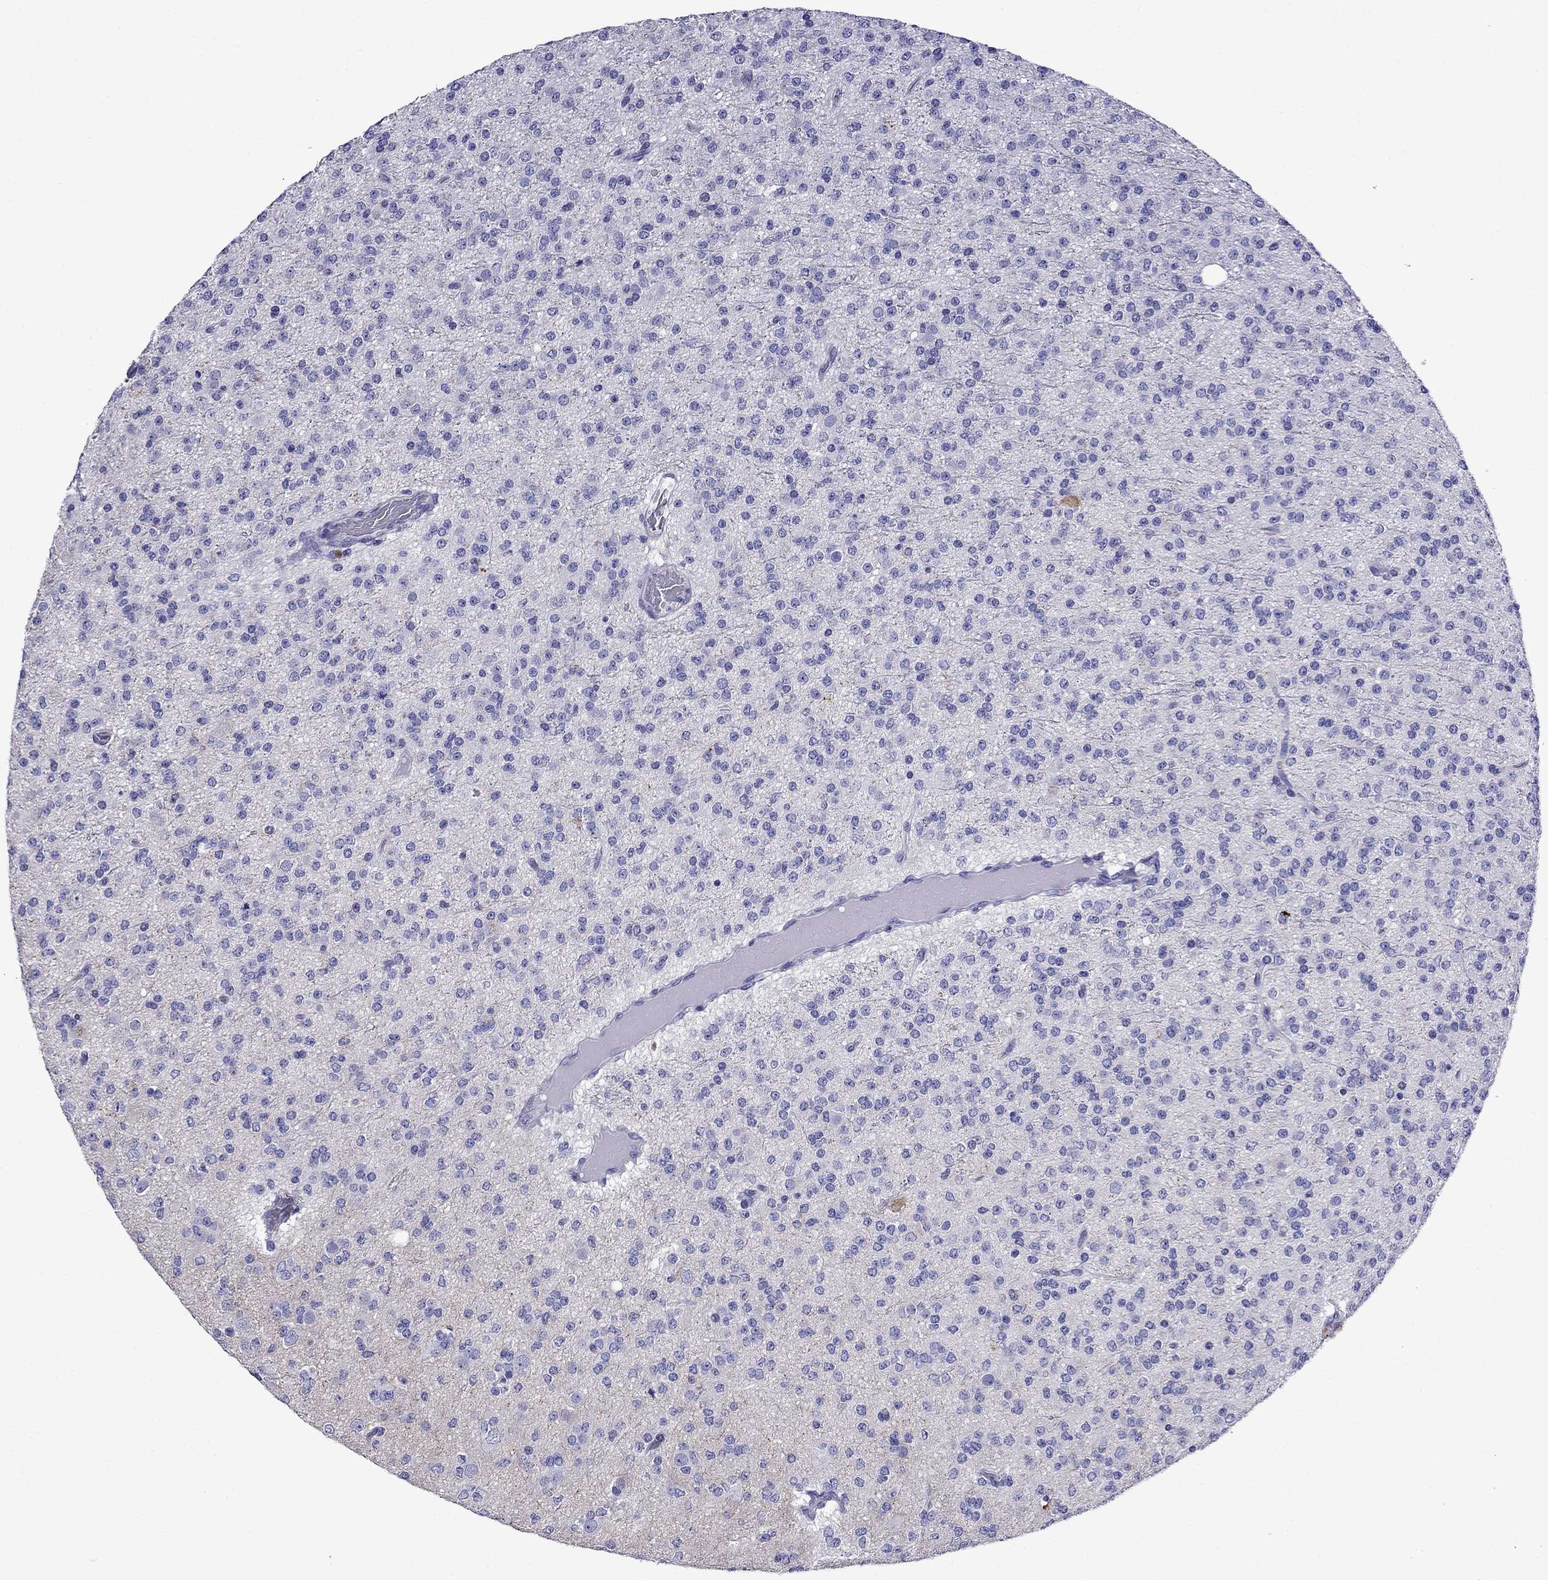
{"staining": {"intensity": "negative", "quantity": "none", "location": "none"}, "tissue": "glioma", "cell_type": "Tumor cells", "image_type": "cancer", "snomed": [{"axis": "morphology", "description": "Glioma, malignant, Low grade"}, {"axis": "topography", "description": "Brain"}], "caption": "Image shows no protein staining in tumor cells of malignant glioma (low-grade) tissue.", "gene": "SCG2", "patient": {"sex": "male", "age": 27}}